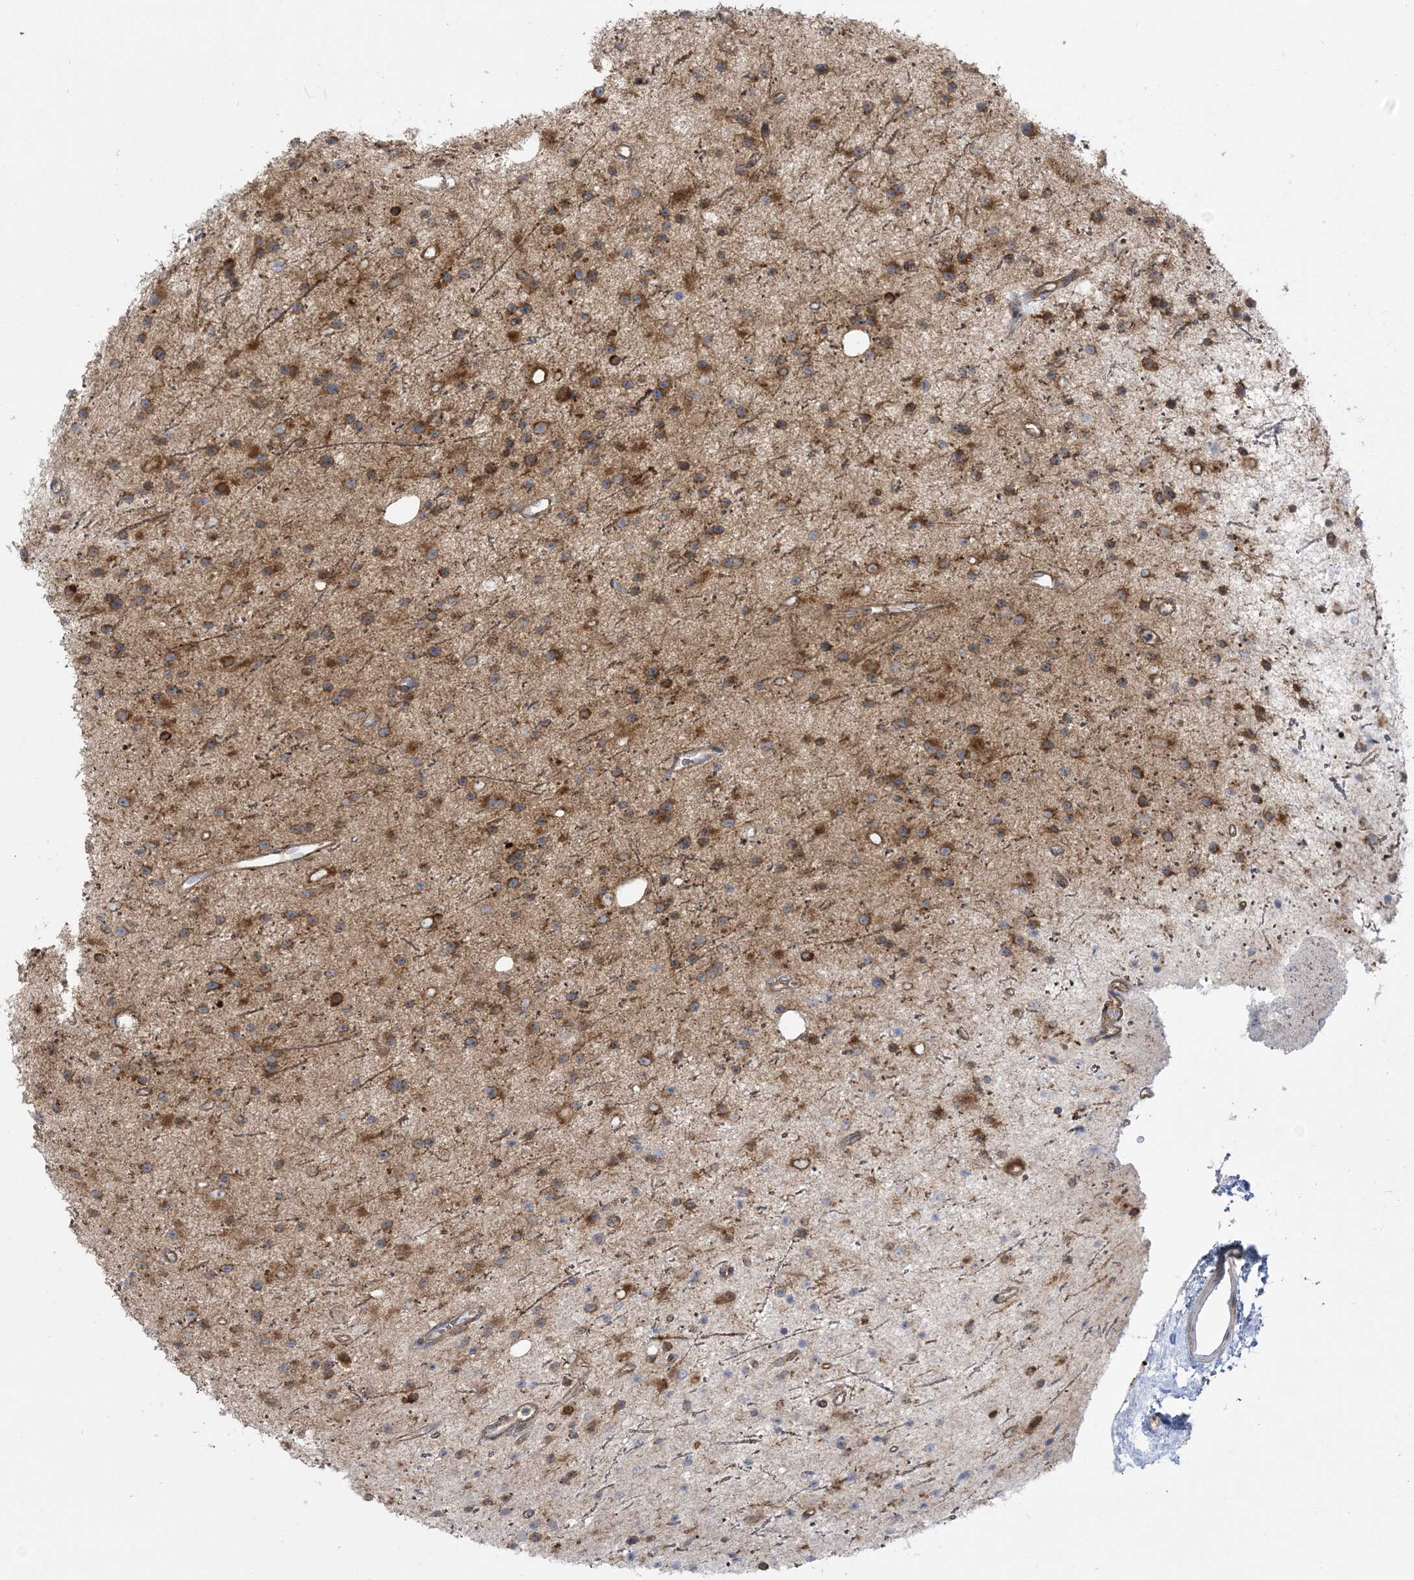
{"staining": {"intensity": "moderate", "quantity": ">75%", "location": "cytoplasmic/membranous"}, "tissue": "glioma", "cell_type": "Tumor cells", "image_type": "cancer", "snomed": [{"axis": "morphology", "description": "Glioma, malignant, Low grade"}, {"axis": "topography", "description": "Cerebral cortex"}], "caption": "Immunohistochemical staining of low-grade glioma (malignant) exhibits medium levels of moderate cytoplasmic/membranous protein positivity in about >75% of tumor cells. The staining is performed using DAB brown chromogen to label protein expression. The nuclei are counter-stained blue using hematoxylin.", "gene": "STAM", "patient": {"sex": "female", "age": 39}}